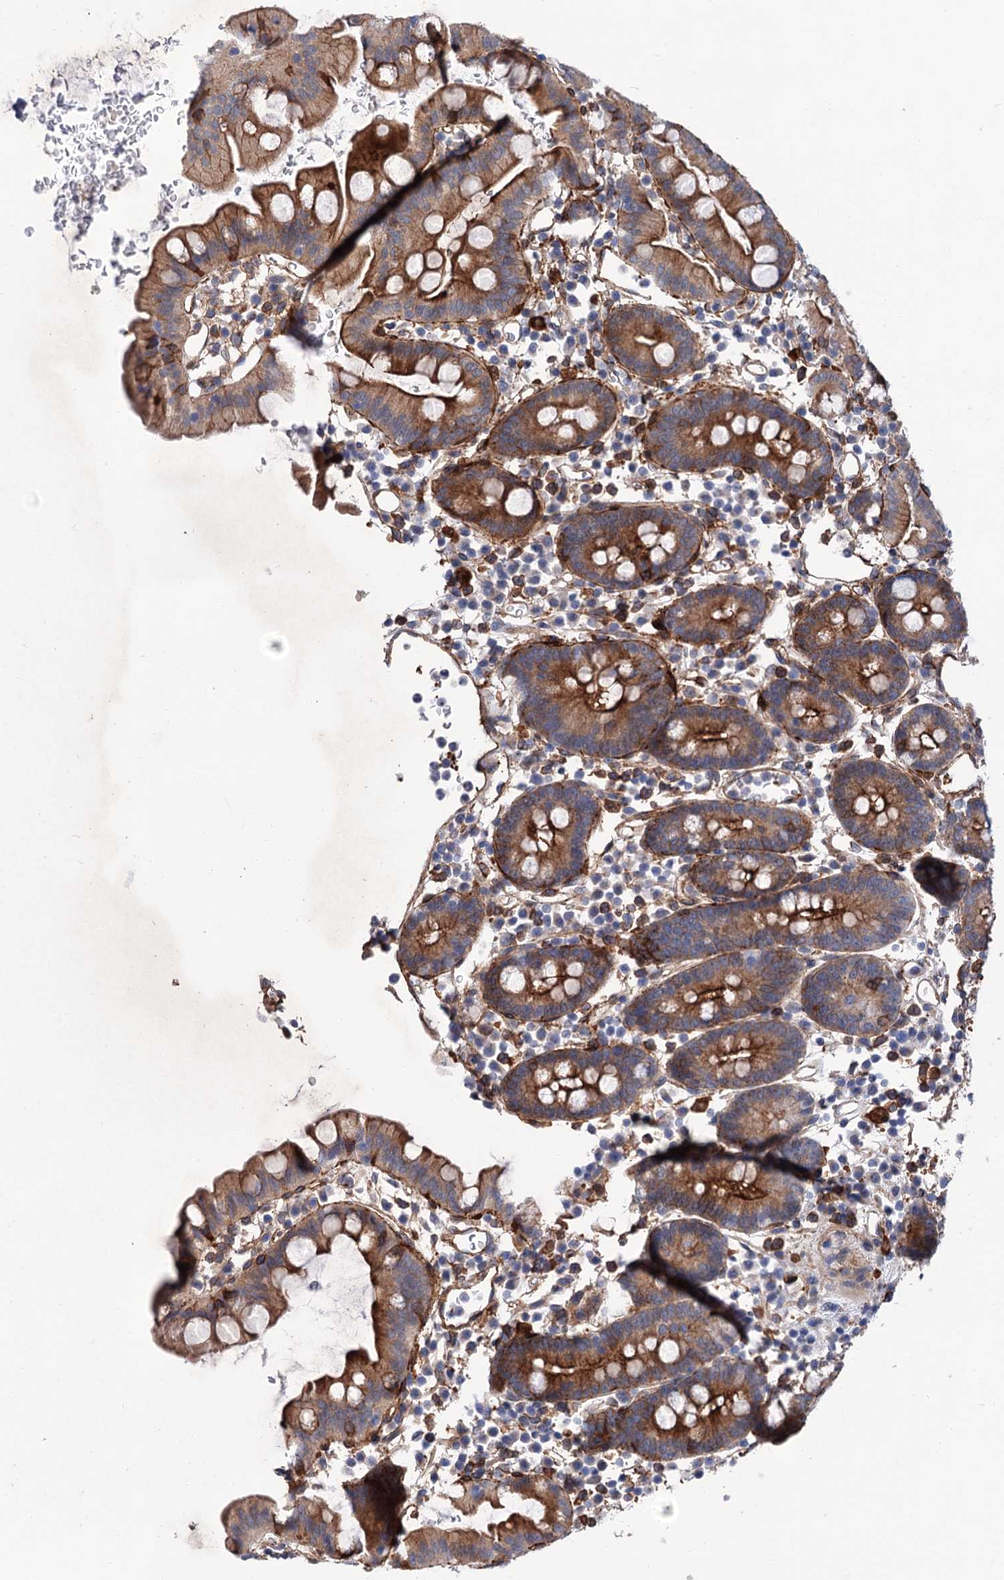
{"staining": {"intensity": "strong", "quantity": ">75%", "location": "cytoplasmic/membranous"}, "tissue": "small intestine", "cell_type": "Glandular cells", "image_type": "normal", "snomed": [{"axis": "morphology", "description": "Normal tissue, NOS"}, {"axis": "topography", "description": "Stomach, upper"}, {"axis": "topography", "description": "Stomach, lower"}, {"axis": "topography", "description": "Small intestine"}], "caption": "Protein expression analysis of unremarkable small intestine shows strong cytoplasmic/membranous expression in approximately >75% of glandular cells. (DAB IHC, brown staining for protein, blue staining for nuclei).", "gene": "TMTC3", "patient": {"sex": "male", "age": 68}}